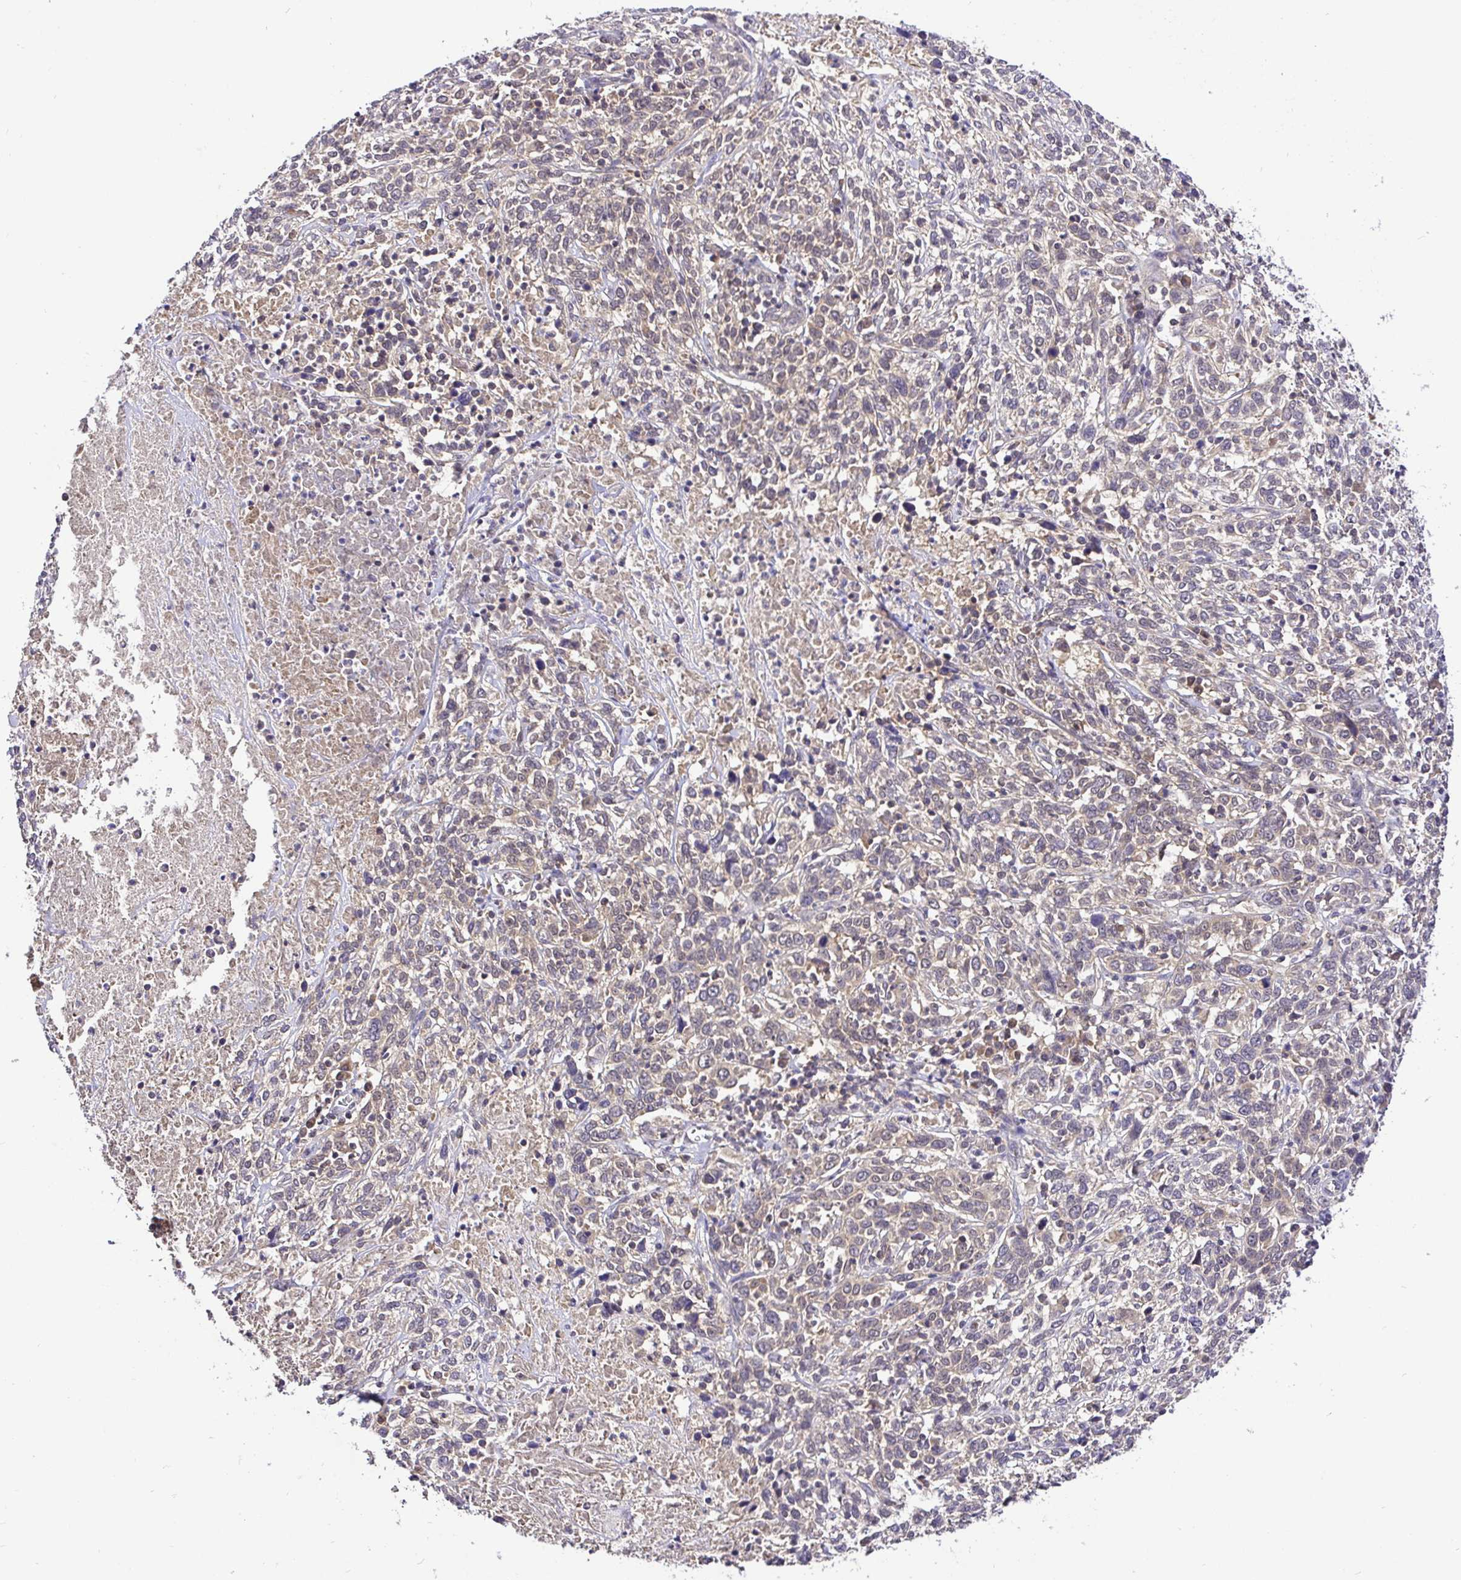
{"staining": {"intensity": "weak", "quantity": "25%-75%", "location": "cytoplasmic/membranous,nuclear"}, "tissue": "cervical cancer", "cell_type": "Tumor cells", "image_type": "cancer", "snomed": [{"axis": "morphology", "description": "Squamous cell carcinoma, NOS"}, {"axis": "topography", "description": "Cervix"}], "caption": "Brown immunohistochemical staining in human cervical cancer (squamous cell carcinoma) reveals weak cytoplasmic/membranous and nuclear expression in about 25%-75% of tumor cells.", "gene": "UBE2M", "patient": {"sex": "female", "age": 46}}